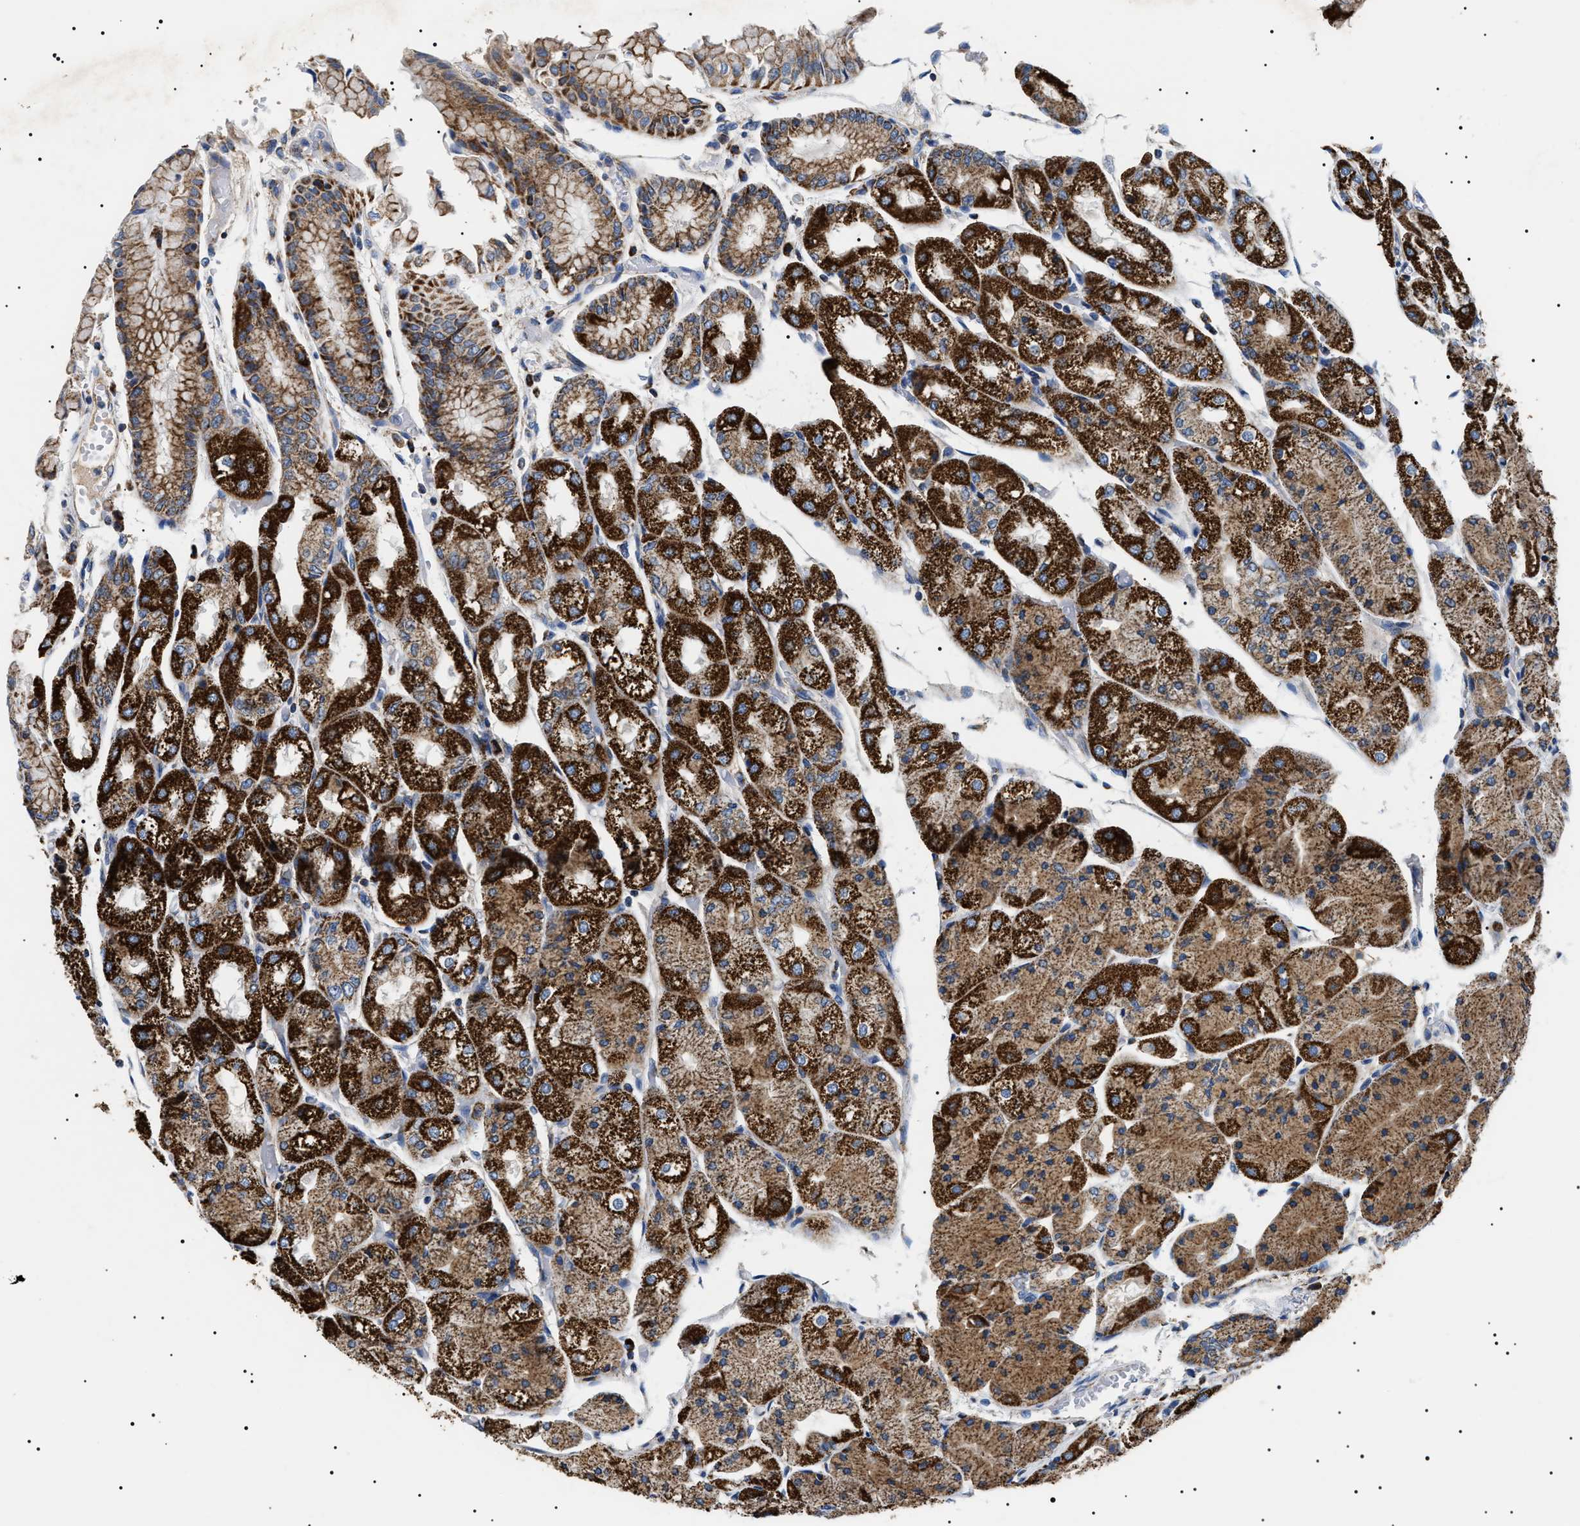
{"staining": {"intensity": "strong", "quantity": ">75%", "location": "cytoplasmic/membranous"}, "tissue": "stomach", "cell_type": "Glandular cells", "image_type": "normal", "snomed": [{"axis": "morphology", "description": "Normal tissue, NOS"}, {"axis": "topography", "description": "Stomach, upper"}], "caption": "Immunohistochemical staining of benign stomach shows strong cytoplasmic/membranous protein staining in approximately >75% of glandular cells. The staining is performed using DAB (3,3'-diaminobenzidine) brown chromogen to label protein expression. The nuclei are counter-stained blue using hematoxylin.", "gene": "OXSM", "patient": {"sex": "male", "age": 72}}